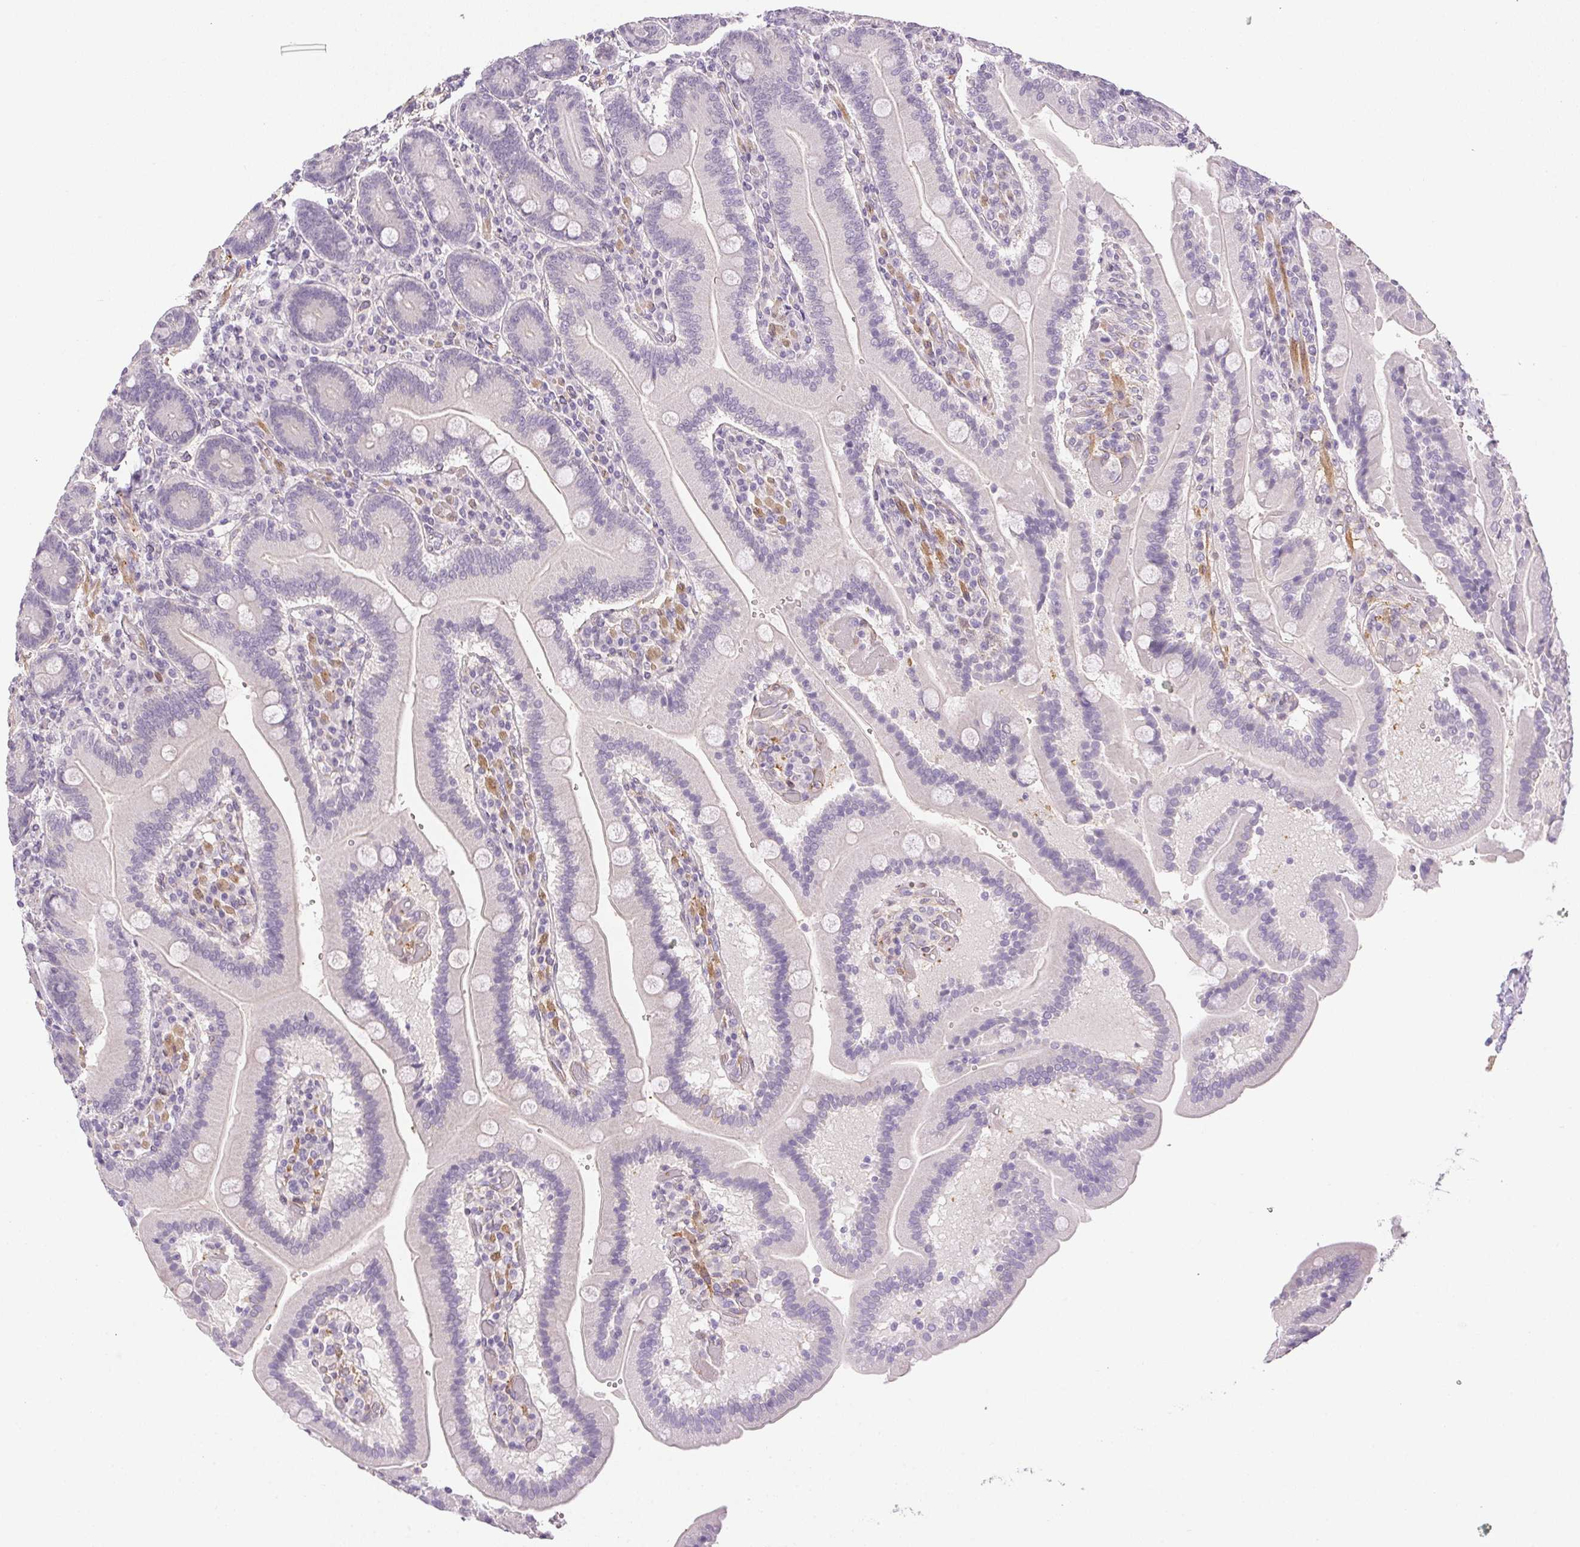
{"staining": {"intensity": "weak", "quantity": "<25%", "location": "cytoplasmic/membranous"}, "tissue": "duodenum", "cell_type": "Glandular cells", "image_type": "normal", "snomed": [{"axis": "morphology", "description": "Normal tissue, NOS"}, {"axis": "topography", "description": "Duodenum"}], "caption": "Duodenum was stained to show a protein in brown. There is no significant staining in glandular cells. (Stains: DAB IHC with hematoxylin counter stain, Microscopy: brightfield microscopy at high magnification).", "gene": "PRL", "patient": {"sex": "female", "age": 62}}